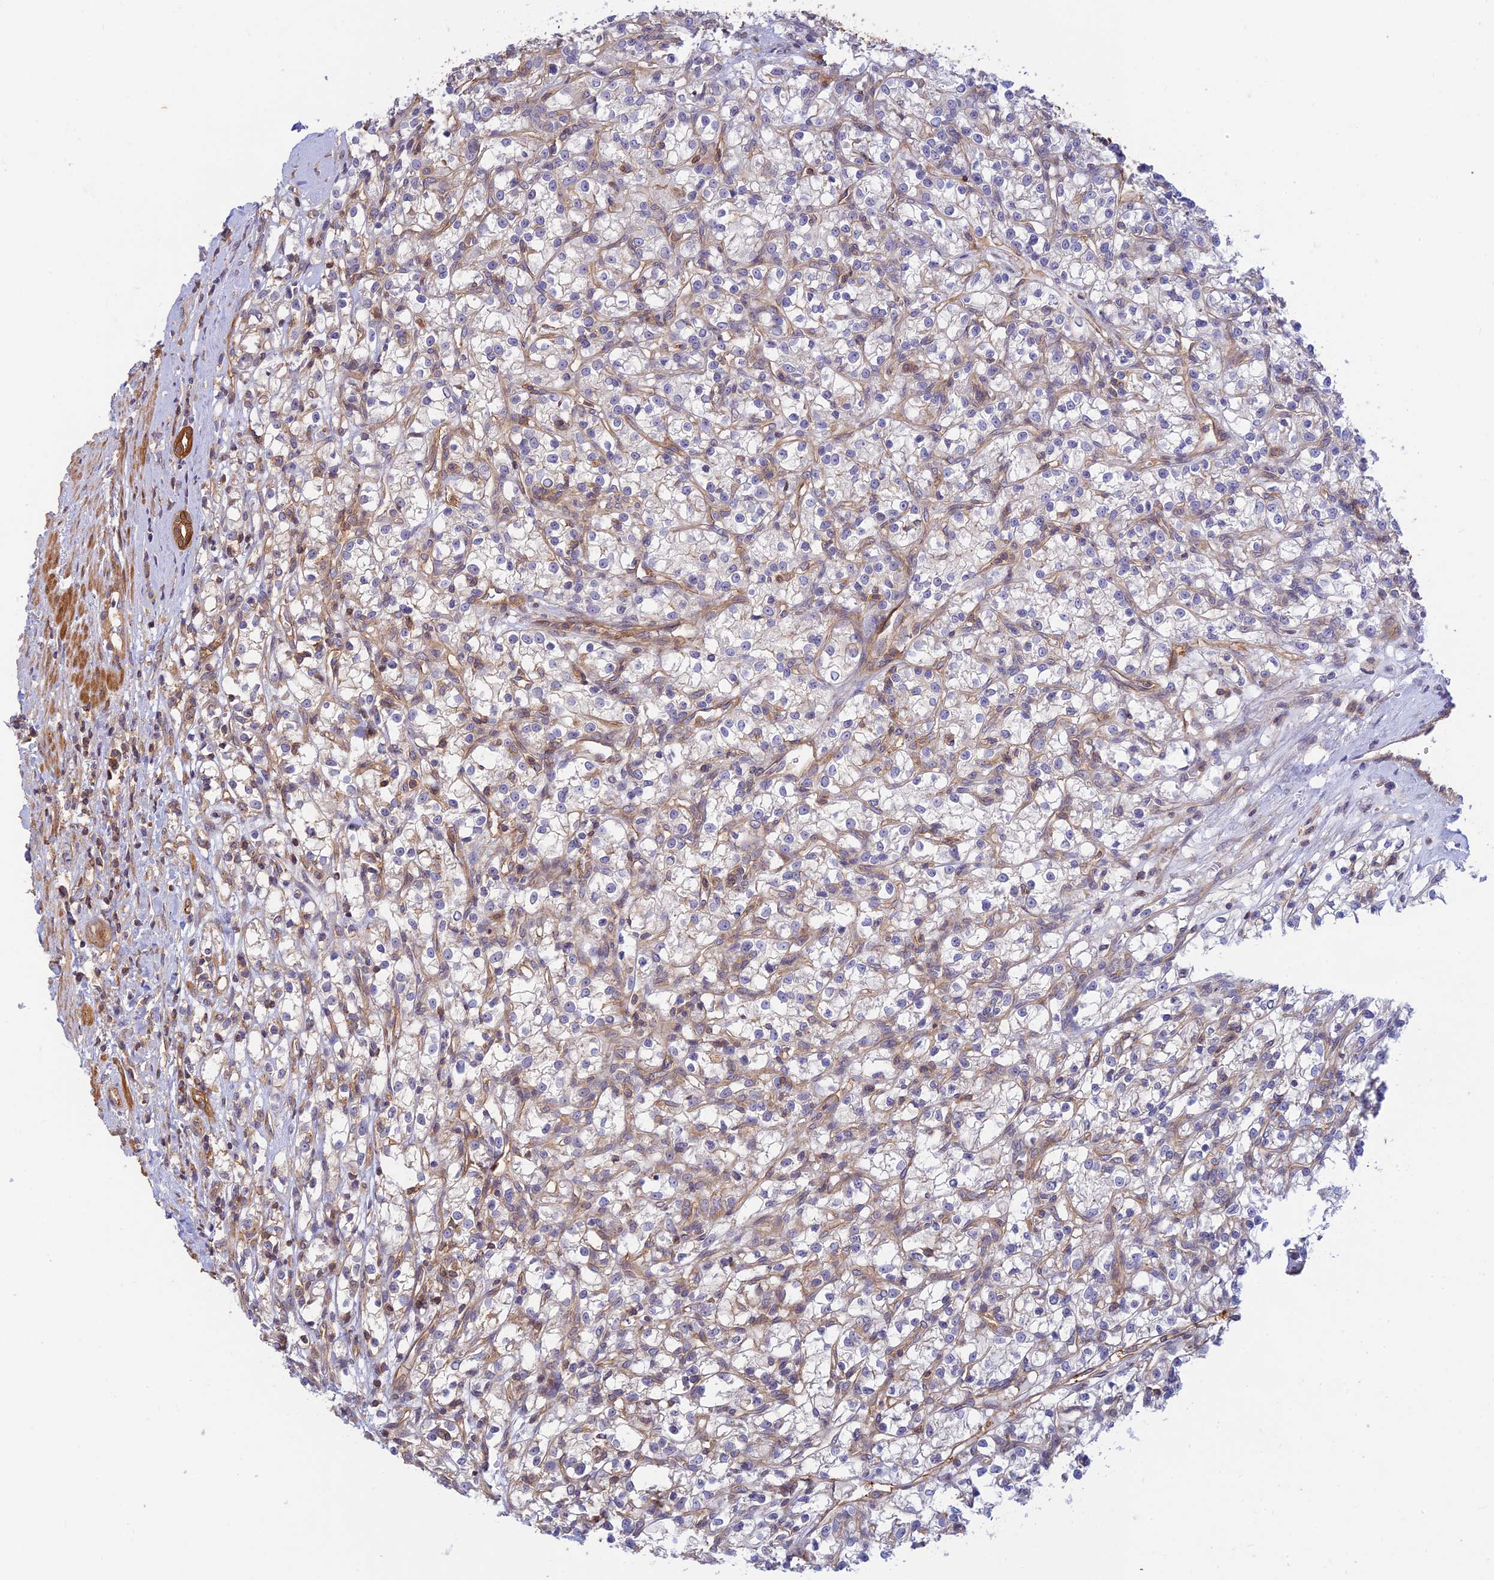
{"staining": {"intensity": "negative", "quantity": "none", "location": "none"}, "tissue": "renal cancer", "cell_type": "Tumor cells", "image_type": "cancer", "snomed": [{"axis": "morphology", "description": "Adenocarcinoma, NOS"}, {"axis": "topography", "description": "Kidney"}], "caption": "Tumor cells are negative for brown protein staining in renal adenocarcinoma.", "gene": "PPP1R12C", "patient": {"sex": "female", "age": 59}}